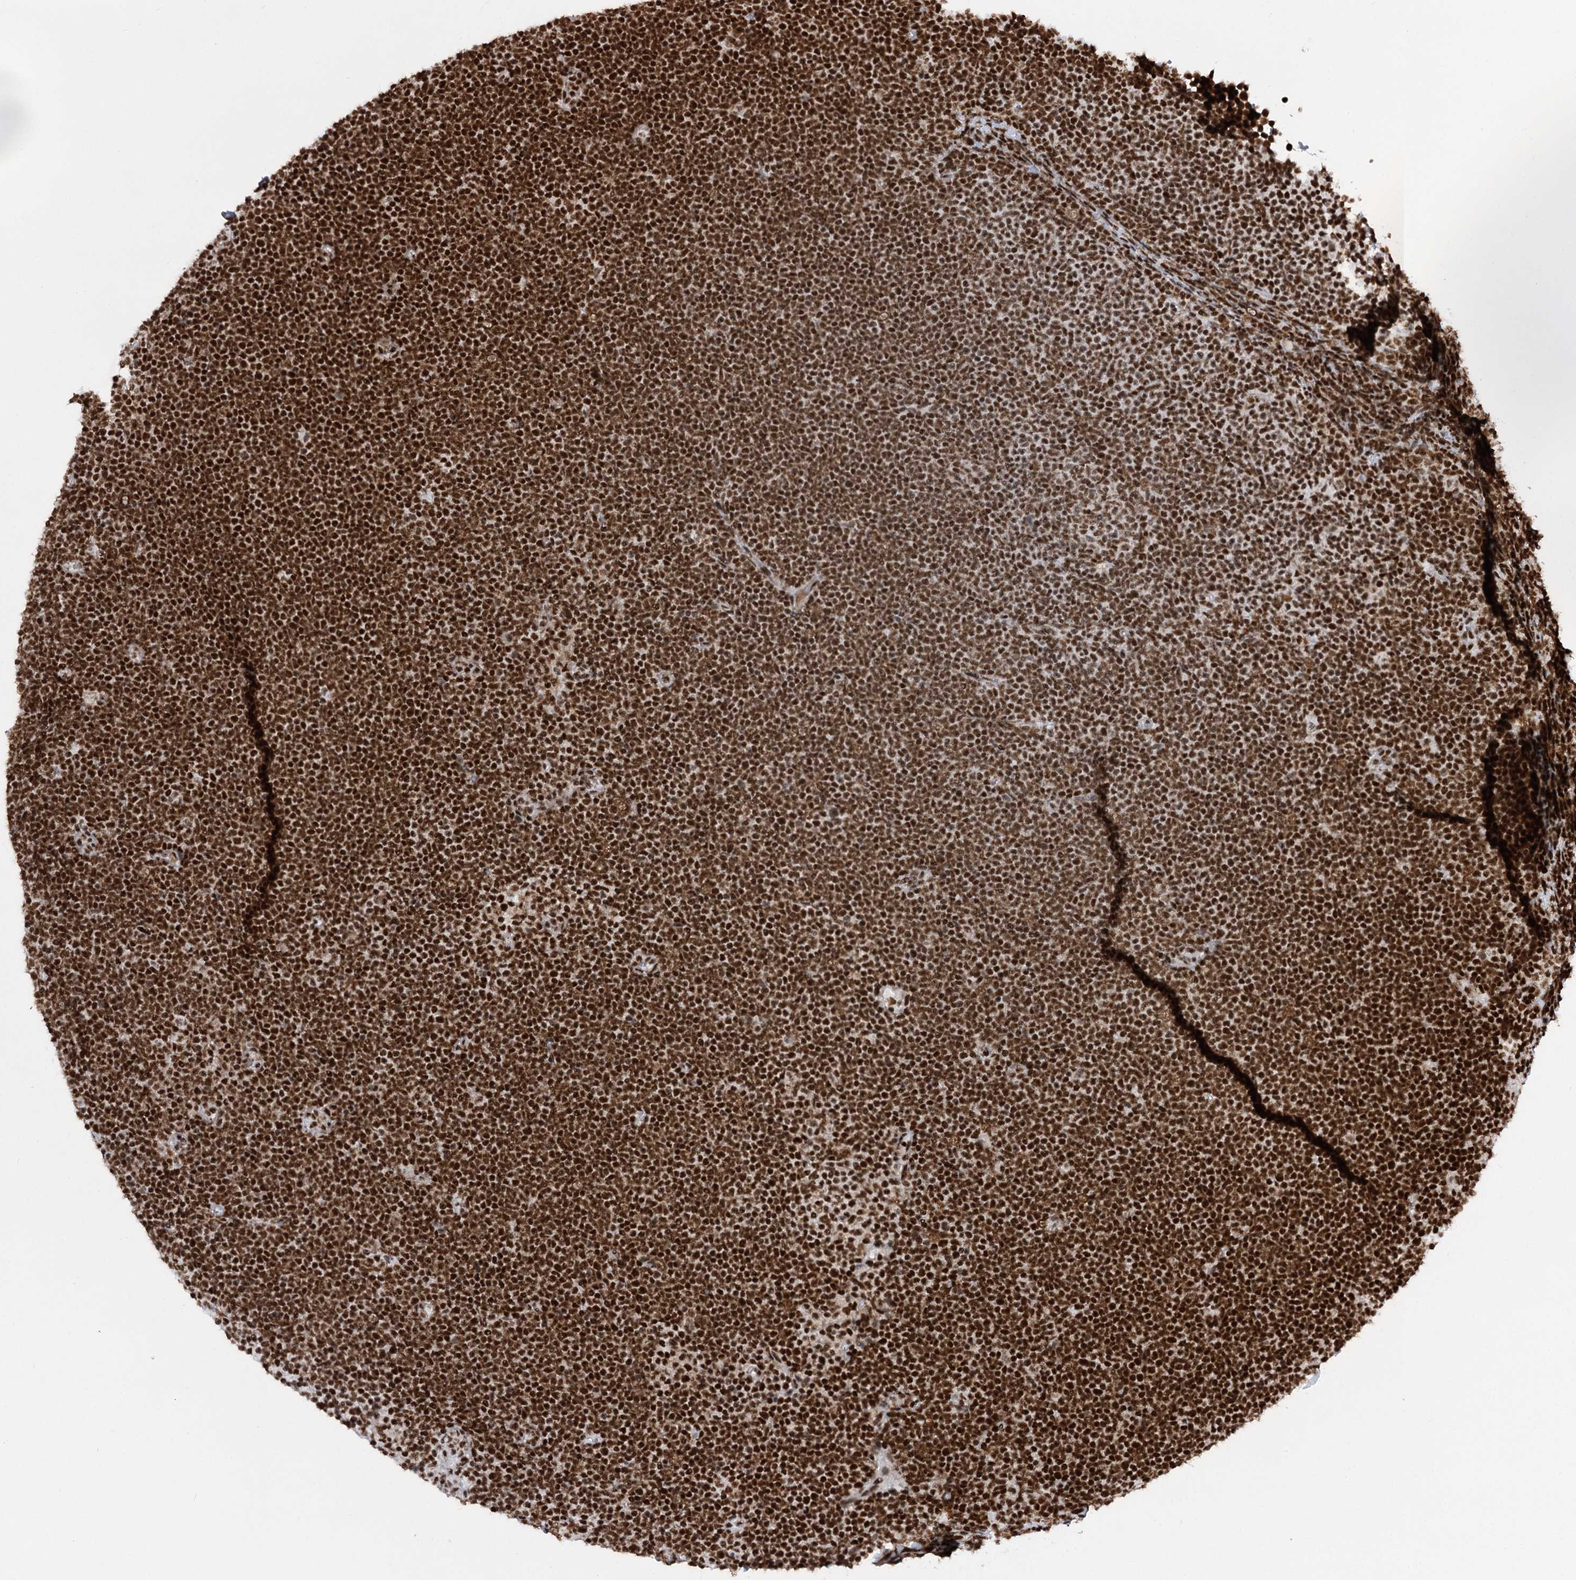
{"staining": {"intensity": "strong", "quantity": ">75%", "location": "nuclear"}, "tissue": "lymphoma", "cell_type": "Tumor cells", "image_type": "cancer", "snomed": [{"axis": "morphology", "description": "Malignant lymphoma, non-Hodgkin's type, High grade"}, {"axis": "topography", "description": "Lymph node"}], "caption": "Immunohistochemistry (IHC) staining of lymphoma, which shows high levels of strong nuclear positivity in about >75% of tumor cells indicating strong nuclear protein positivity. The staining was performed using DAB (brown) for protein detection and nuclei were counterstained in hematoxylin (blue).", "gene": "CGGBP1", "patient": {"sex": "male", "age": 13}}